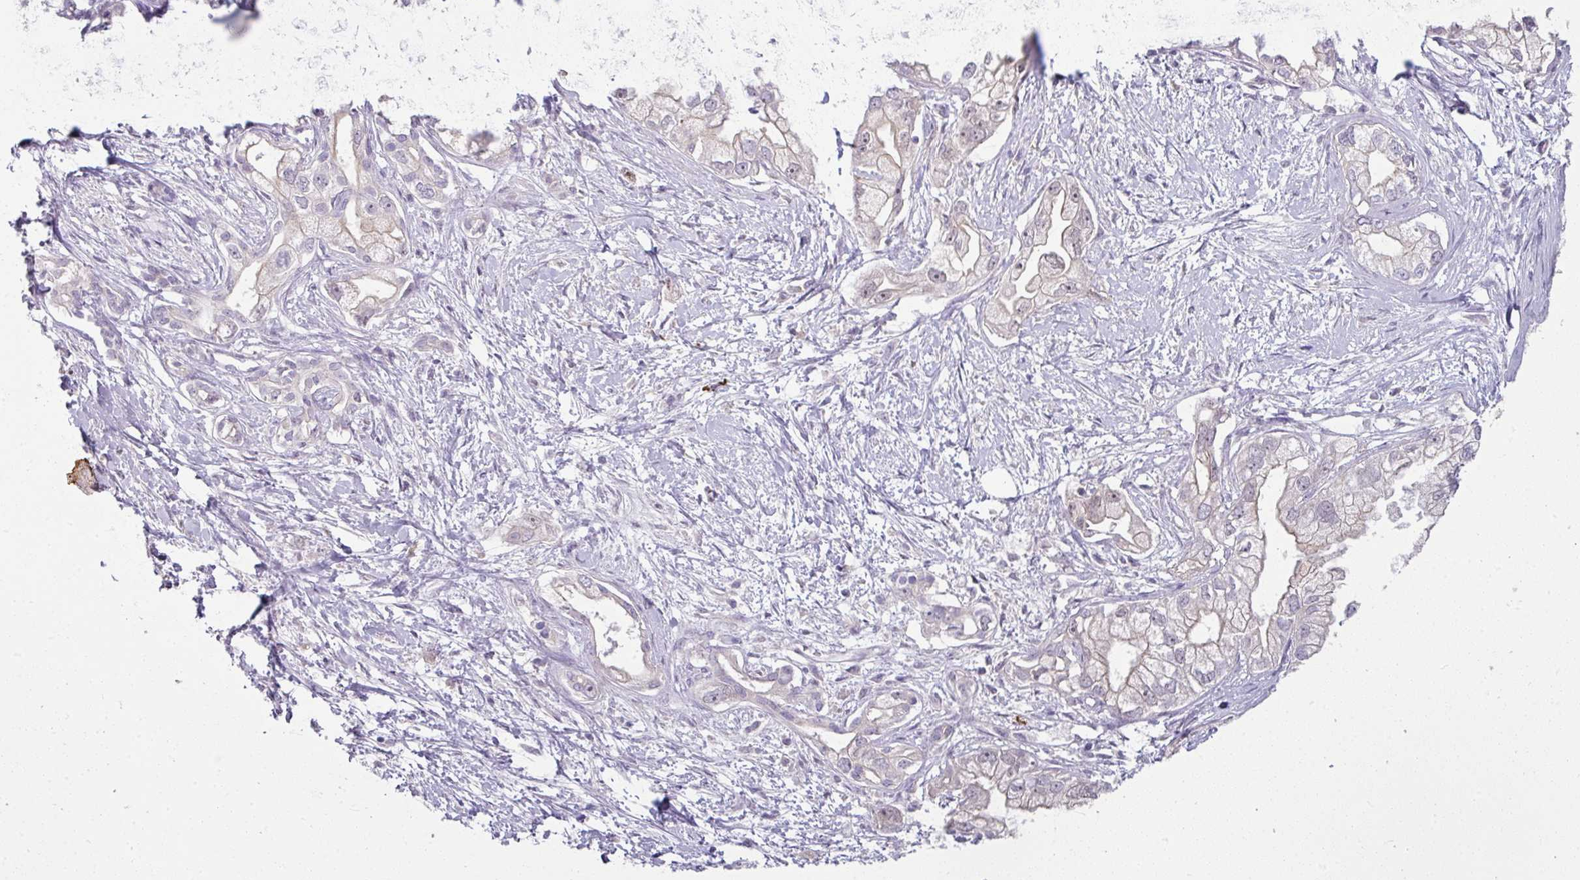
{"staining": {"intensity": "negative", "quantity": "none", "location": "none"}, "tissue": "pancreatic cancer", "cell_type": "Tumor cells", "image_type": "cancer", "snomed": [{"axis": "morphology", "description": "Adenocarcinoma, NOS"}, {"axis": "topography", "description": "Pancreas"}], "caption": "Human adenocarcinoma (pancreatic) stained for a protein using immunohistochemistry (IHC) displays no positivity in tumor cells.", "gene": "FHAD1", "patient": {"sex": "male", "age": 70}}